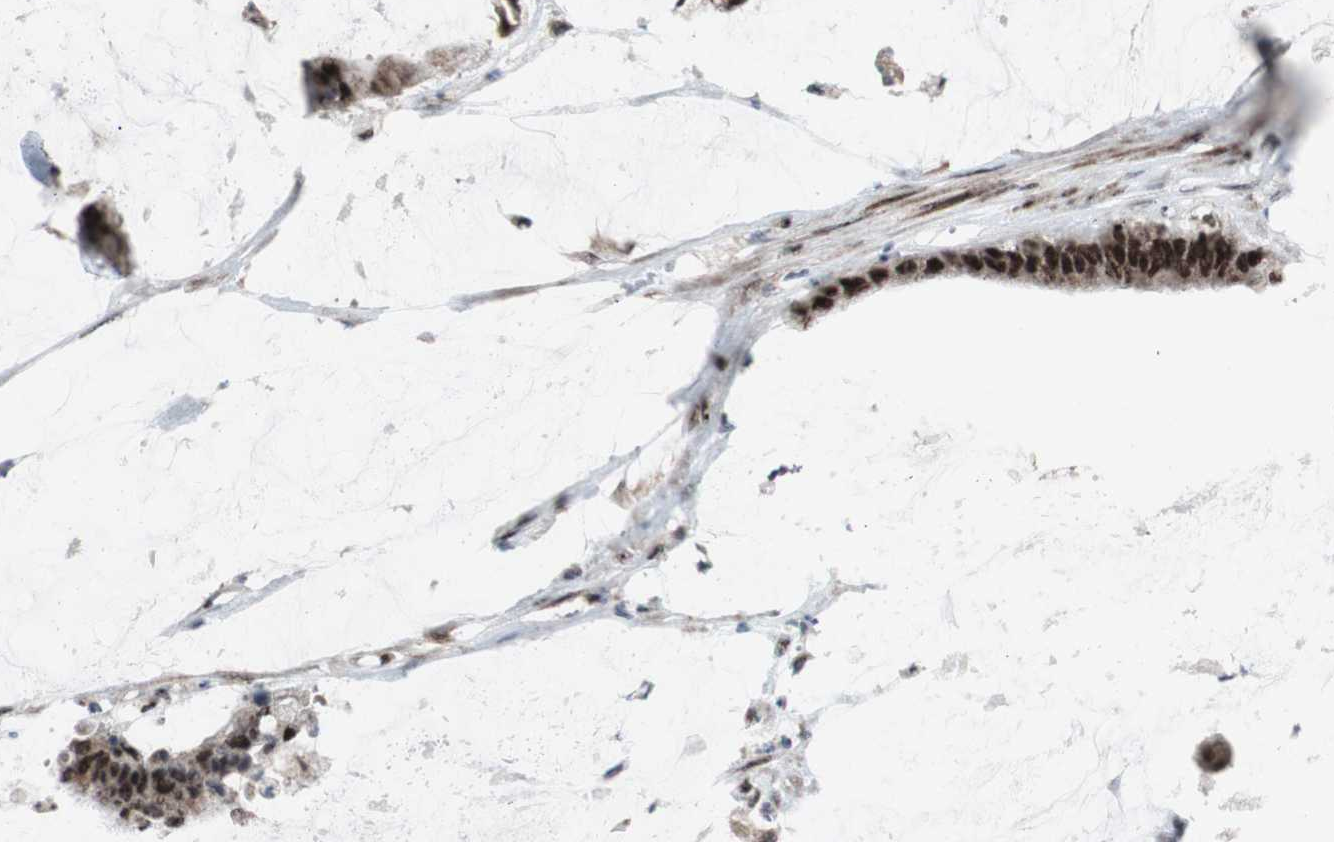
{"staining": {"intensity": "strong", "quantity": ">75%", "location": "nuclear"}, "tissue": "colorectal cancer", "cell_type": "Tumor cells", "image_type": "cancer", "snomed": [{"axis": "morphology", "description": "Adenocarcinoma, NOS"}, {"axis": "topography", "description": "Rectum"}], "caption": "Colorectal cancer (adenocarcinoma) stained with immunohistochemistry (IHC) shows strong nuclear positivity in about >75% of tumor cells. The staining was performed using DAB (3,3'-diaminobenzidine), with brown indicating positive protein expression. Nuclei are stained blue with hematoxylin.", "gene": "POLR1A", "patient": {"sex": "female", "age": 66}}